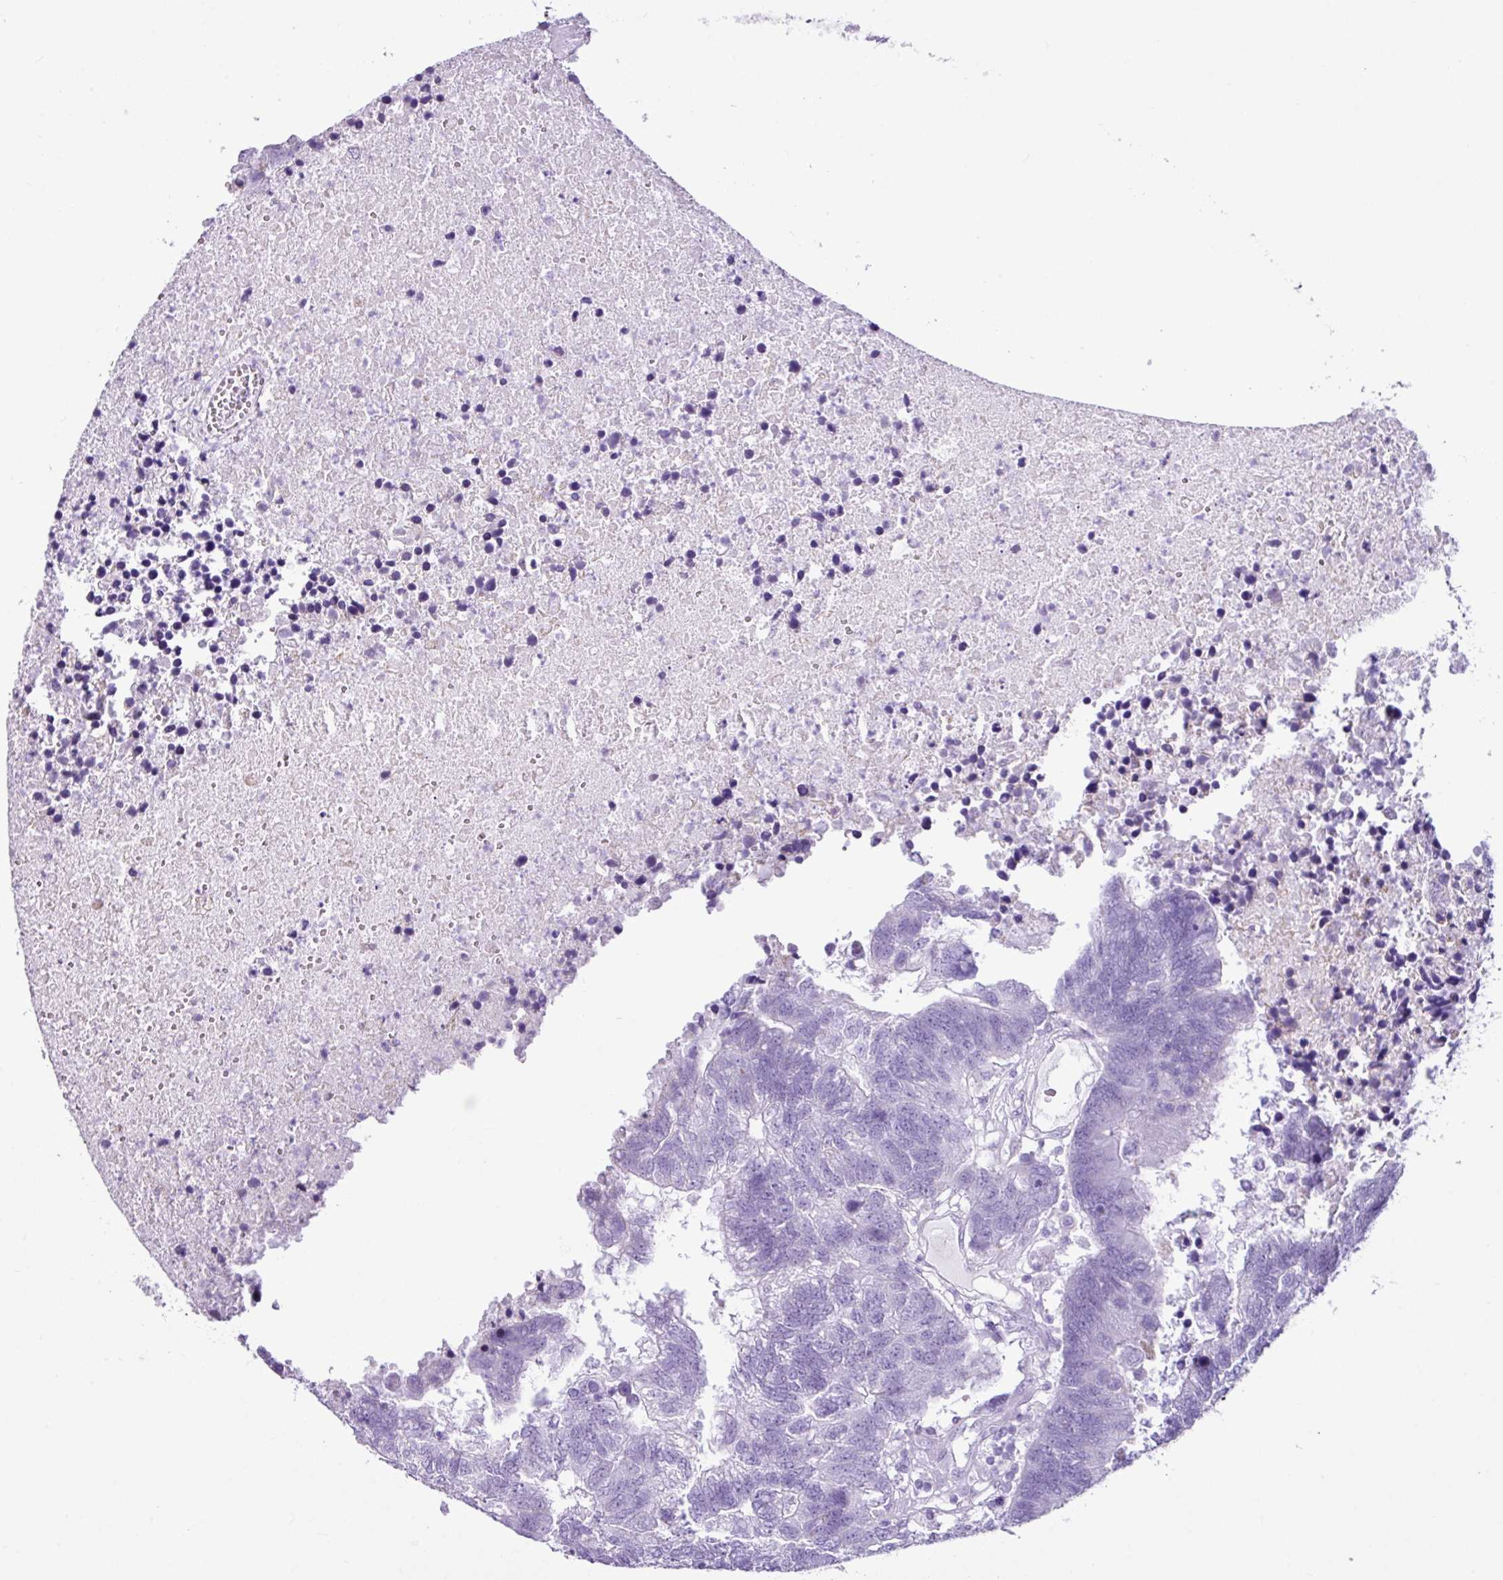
{"staining": {"intensity": "negative", "quantity": "none", "location": "none"}, "tissue": "colorectal cancer", "cell_type": "Tumor cells", "image_type": "cancer", "snomed": [{"axis": "morphology", "description": "Adenocarcinoma, NOS"}, {"axis": "topography", "description": "Colon"}], "caption": "Tumor cells are negative for brown protein staining in adenocarcinoma (colorectal). (DAB IHC visualized using brightfield microscopy, high magnification).", "gene": "LILRB4", "patient": {"sex": "female", "age": 48}}